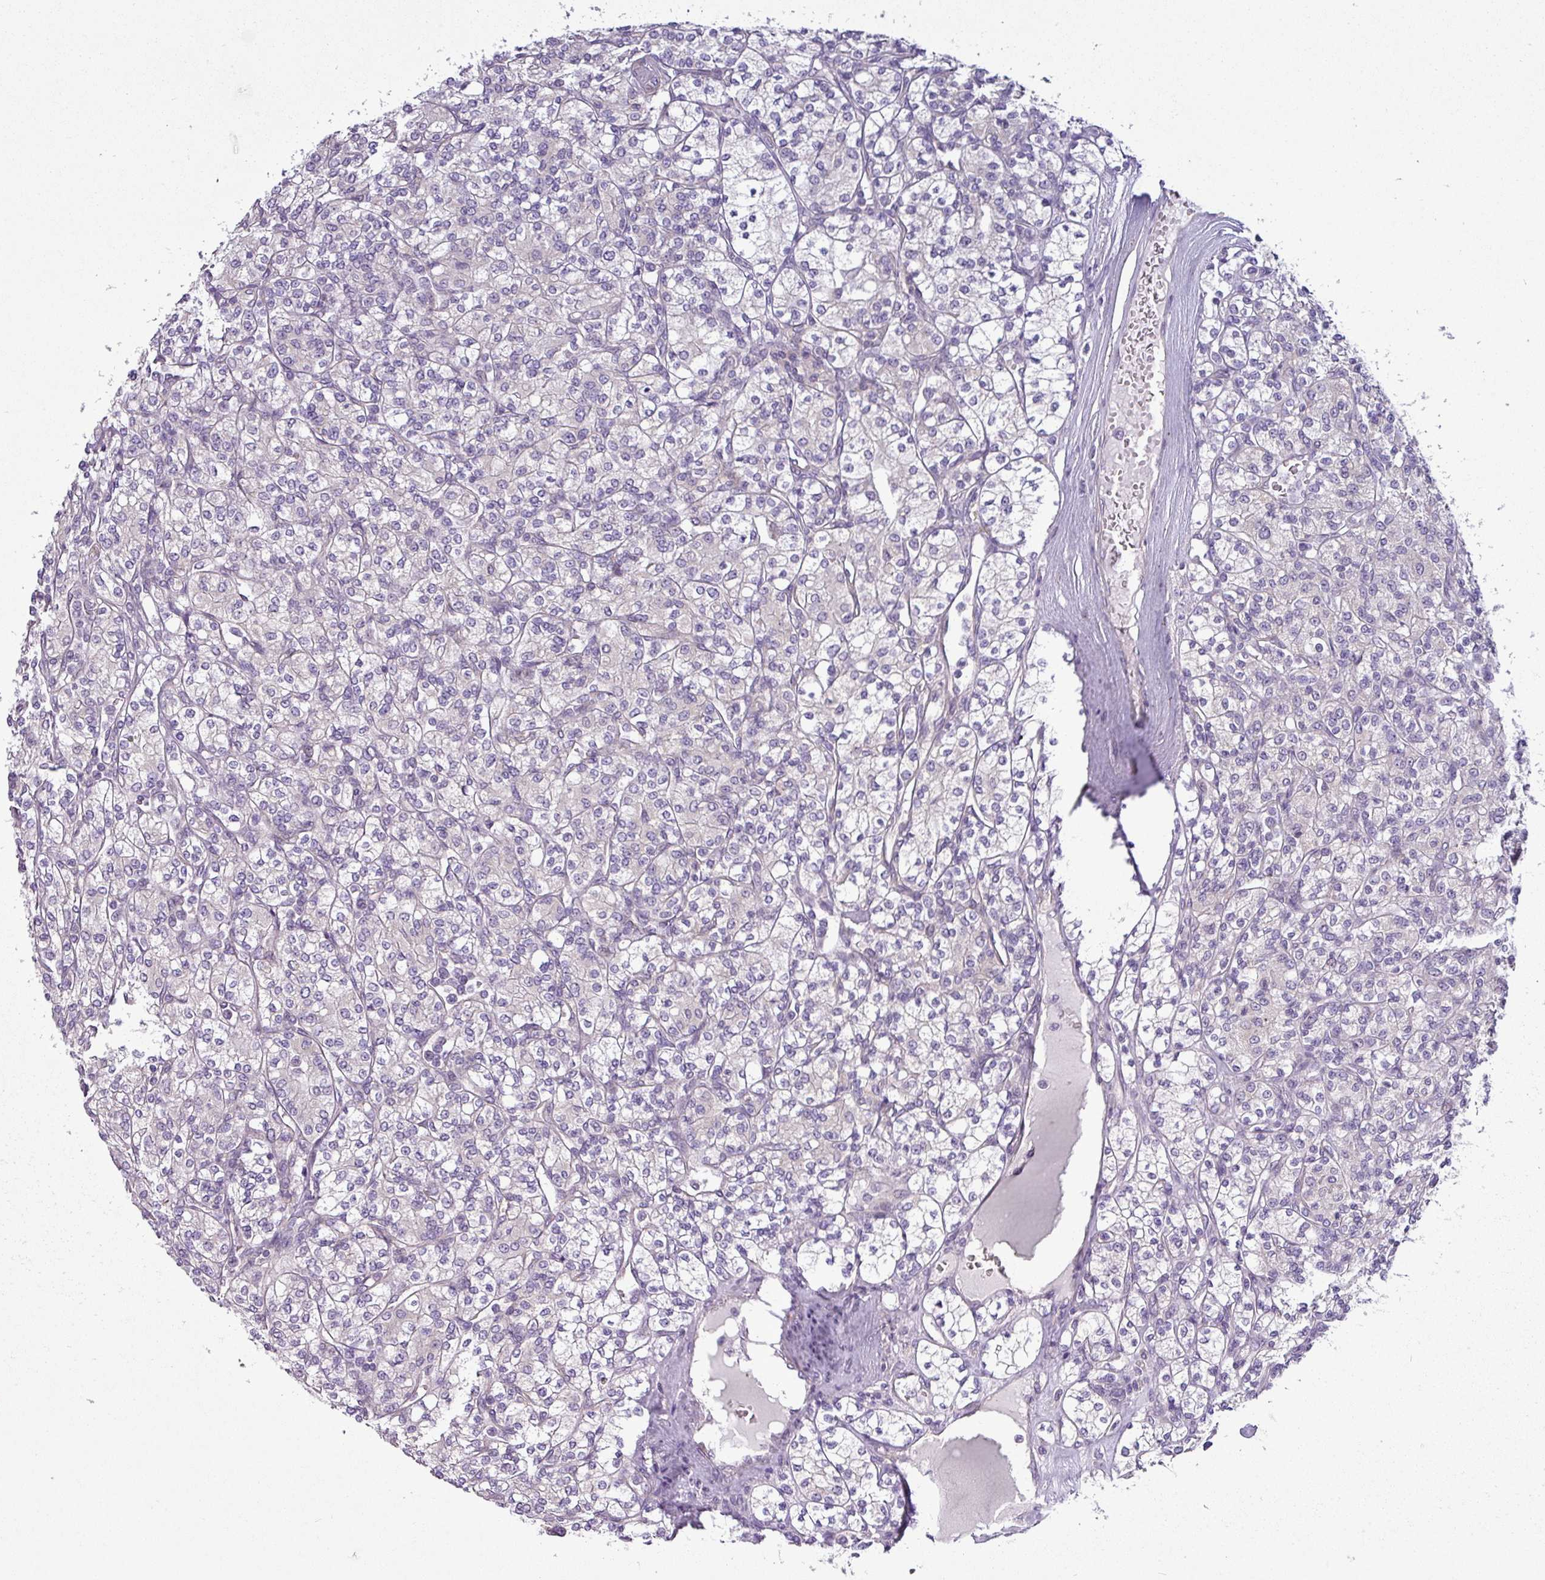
{"staining": {"intensity": "negative", "quantity": "none", "location": "none"}, "tissue": "renal cancer", "cell_type": "Tumor cells", "image_type": "cancer", "snomed": [{"axis": "morphology", "description": "Adenocarcinoma, NOS"}, {"axis": "topography", "description": "Kidney"}], "caption": "The histopathology image displays no significant positivity in tumor cells of renal adenocarcinoma.", "gene": "TOR1AIP2", "patient": {"sex": "male", "age": 77}}